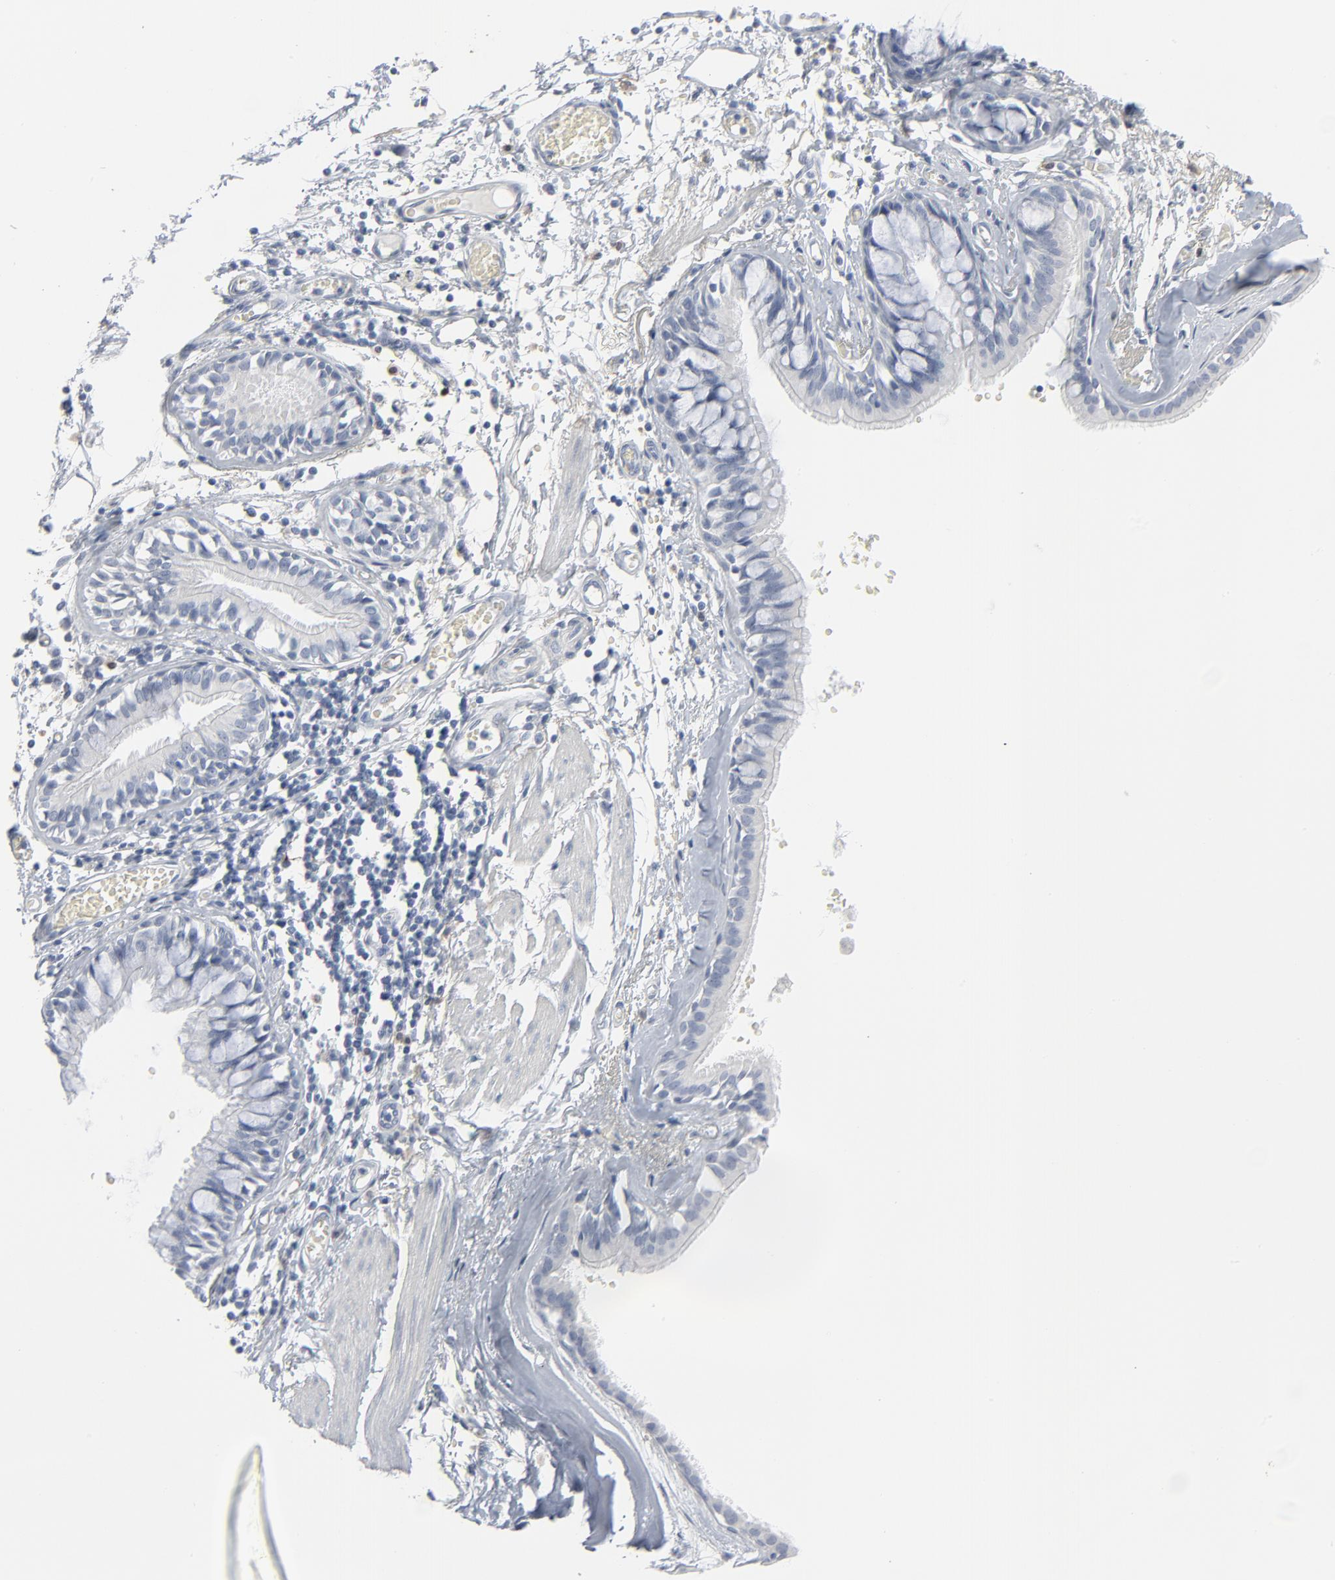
{"staining": {"intensity": "negative", "quantity": "none", "location": "none"}, "tissue": "bronchus", "cell_type": "Respiratory epithelial cells", "image_type": "normal", "snomed": [{"axis": "morphology", "description": "Normal tissue, NOS"}, {"axis": "morphology", "description": "Squamous cell carcinoma, NOS"}, {"axis": "topography", "description": "Bronchus"}, {"axis": "topography", "description": "Lung"}], "caption": "Respiratory epithelial cells are negative for protein expression in normal human bronchus. Brightfield microscopy of immunohistochemistry (IHC) stained with DAB (brown) and hematoxylin (blue), captured at high magnification.", "gene": "MITF", "patient": {"sex": "female", "age": 47}}